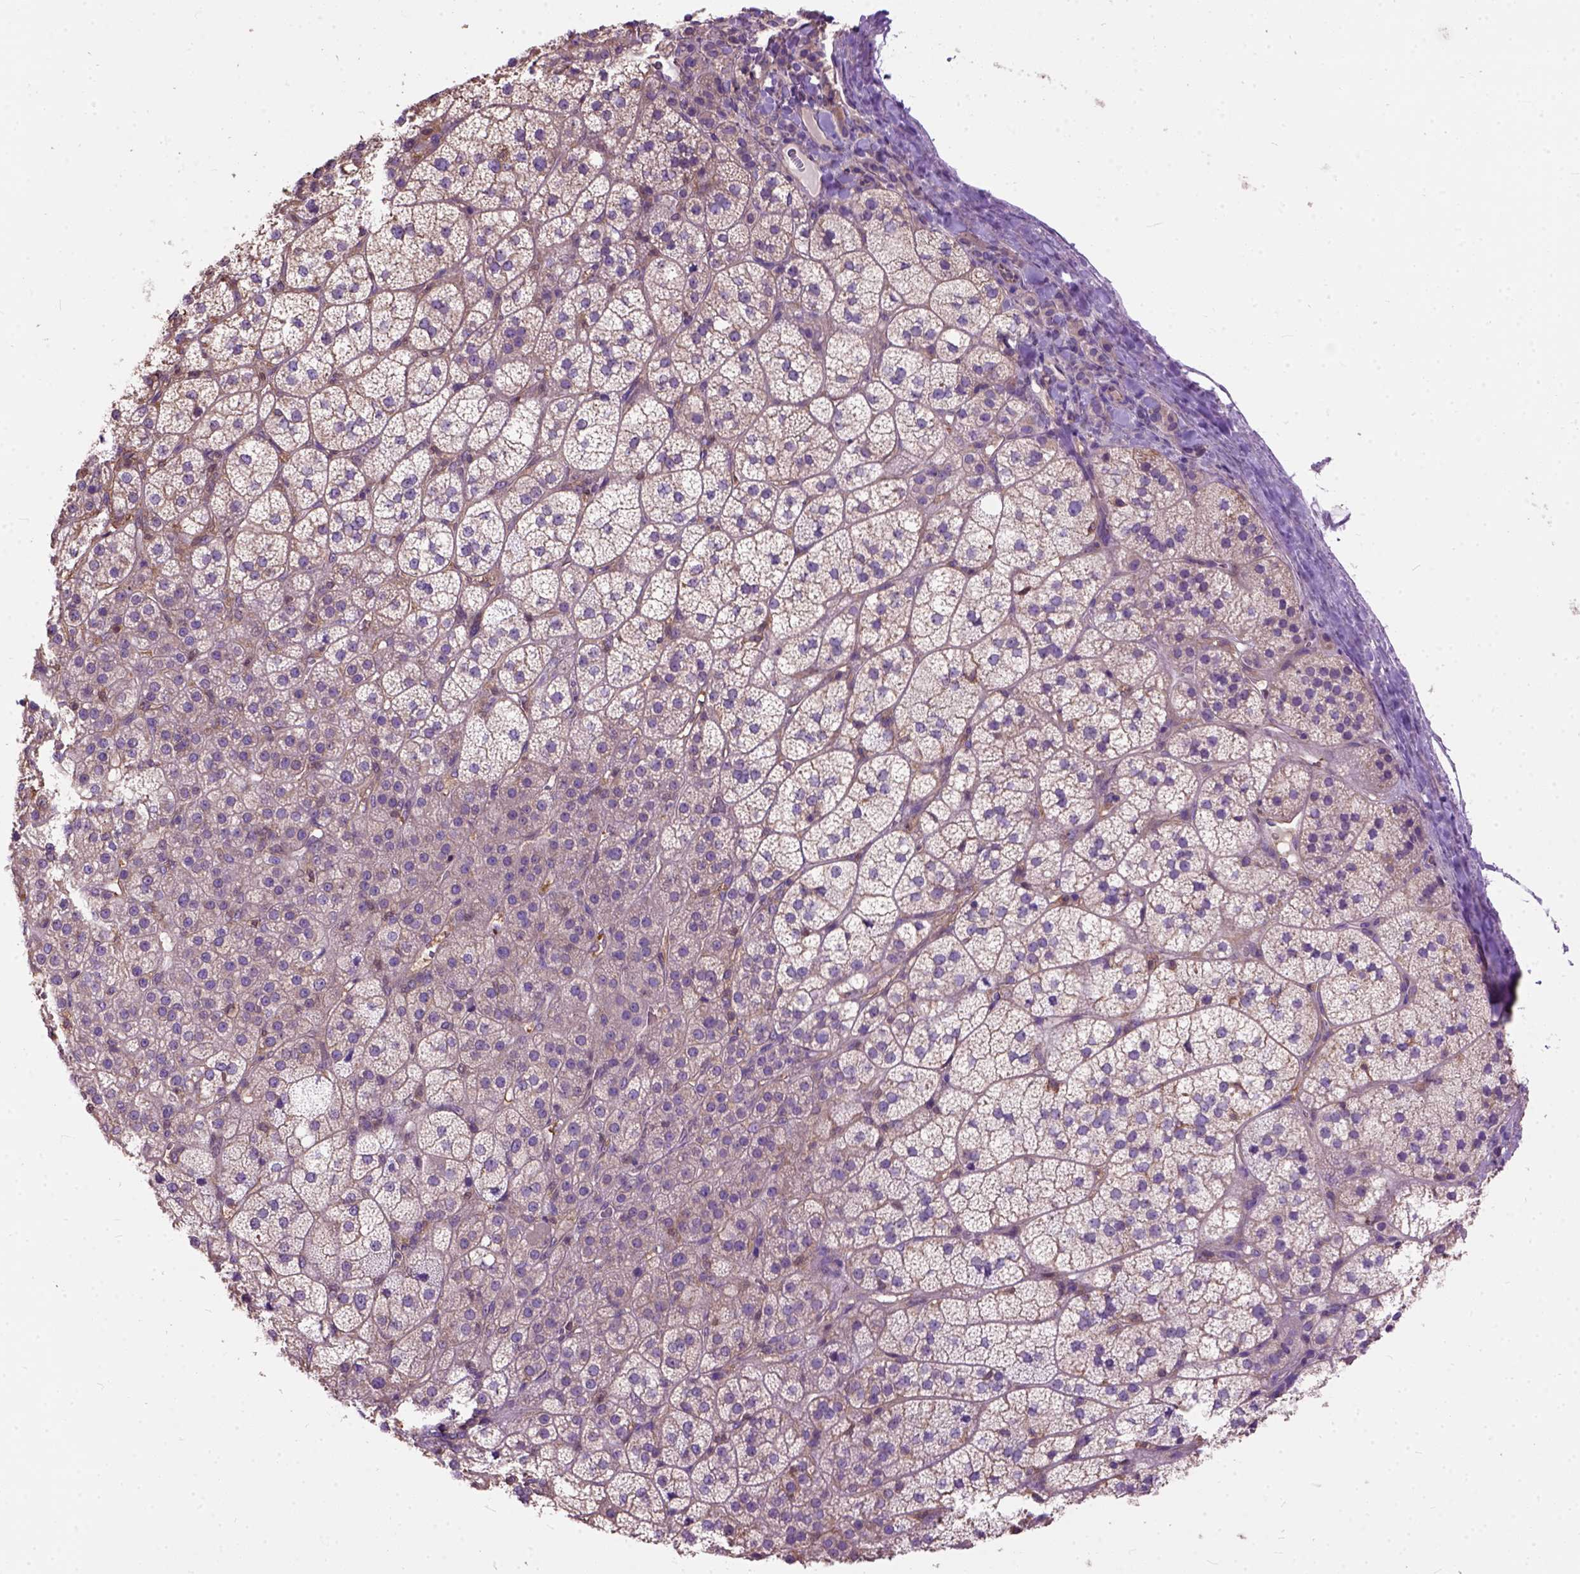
{"staining": {"intensity": "weak", "quantity": ">75%", "location": "cytoplasmic/membranous"}, "tissue": "adrenal gland", "cell_type": "Glandular cells", "image_type": "normal", "snomed": [{"axis": "morphology", "description": "Normal tissue, NOS"}, {"axis": "topography", "description": "Adrenal gland"}], "caption": "This is an image of immunohistochemistry (IHC) staining of normal adrenal gland, which shows weak positivity in the cytoplasmic/membranous of glandular cells.", "gene": "SEMA4F", "patient": {"sex": "female", "age": 60}}